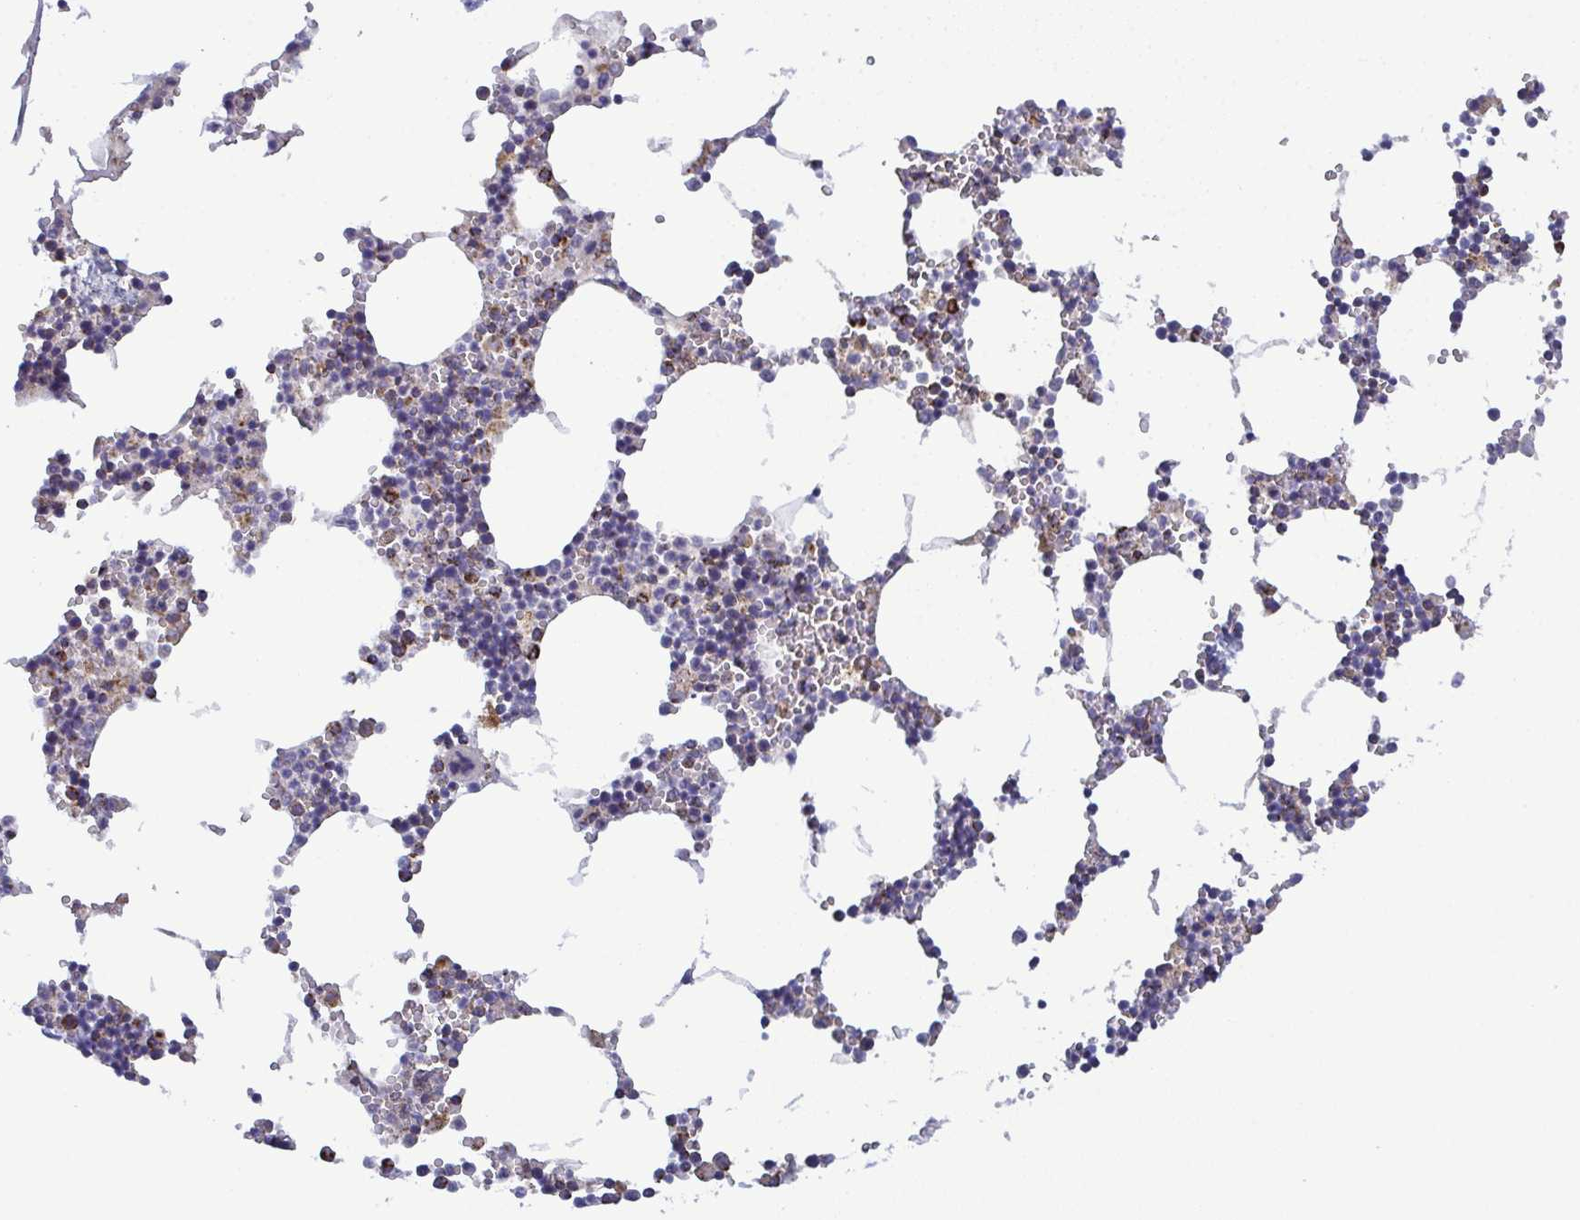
{"staining": {"intensity": "weak", "quantity": "<25%", "location": "cytoplasmic/membranous"}, "tissue": "bone marrow", "cell_type": "Hematopoietic cells", "image_type": "normal", "snomed": [{"axis": "morphology", "description": "Normal tissue, NOS"}, {"axis": "topography", "description": "Bone marrow"}], "caption": "Bone marrow stained for a protein using IHC demonstrates no expression hematopoietic cells.", "gene": "CSDE1", "patient": {"sex": "male", "age": 54}}